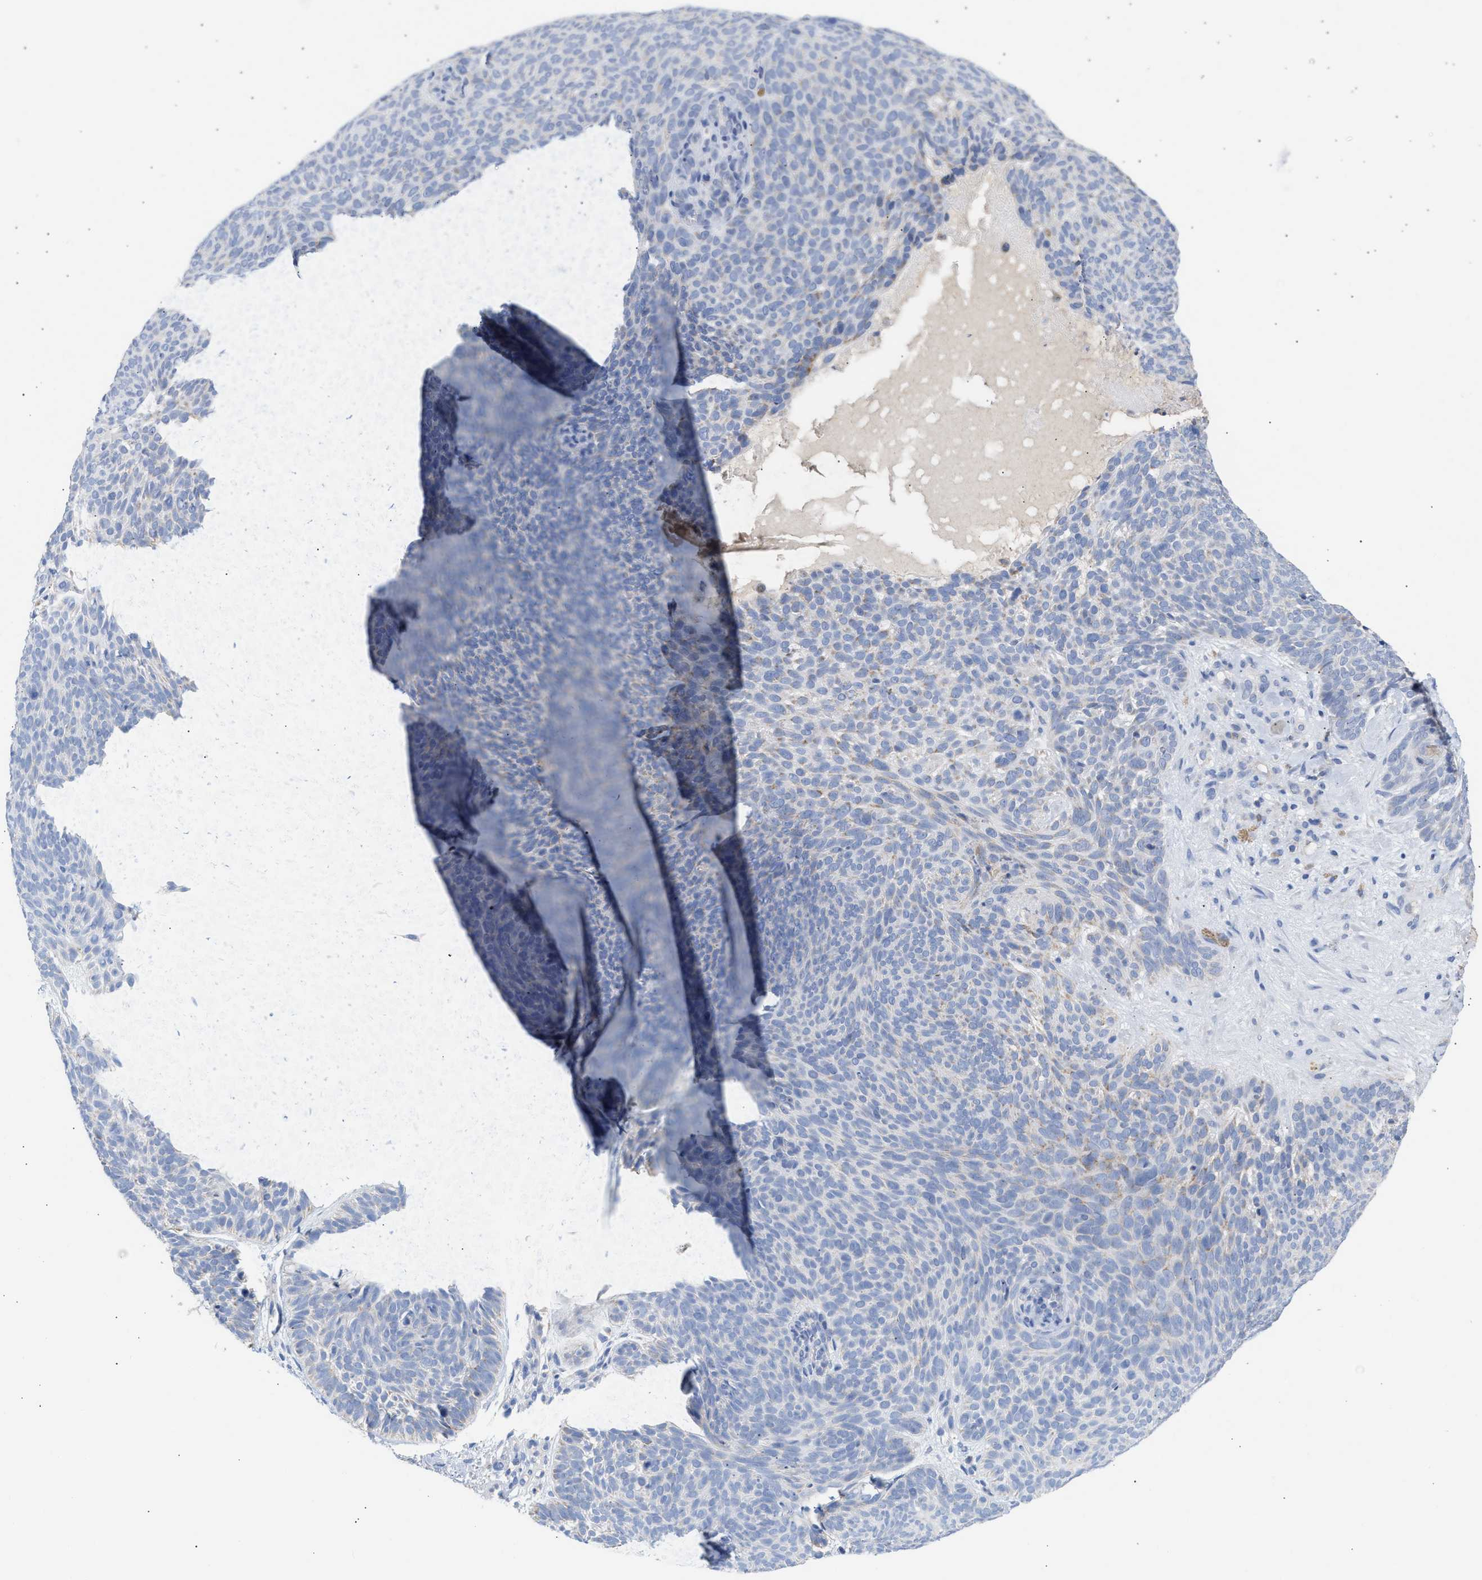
{"staining": {"intensity": "negative", "quantity": "none", "location": "none"}, "tissue": "skin cancer", "cell_type": "Tumor cells", "image_type": "cancer", "snomed": [{"axis": "morphology", "description": "Basal cell carcinoma"}, {"axis": "topography", "description": "Skin"}], "caption": "IHC photomicrograph of neoplastic tissue: basal cell carcinoma (skin) stained with DAB reveals no significant protein expression in tumor cells.", "gene": "ACOT13", "patient": {"sex": "male", "age": 61}}